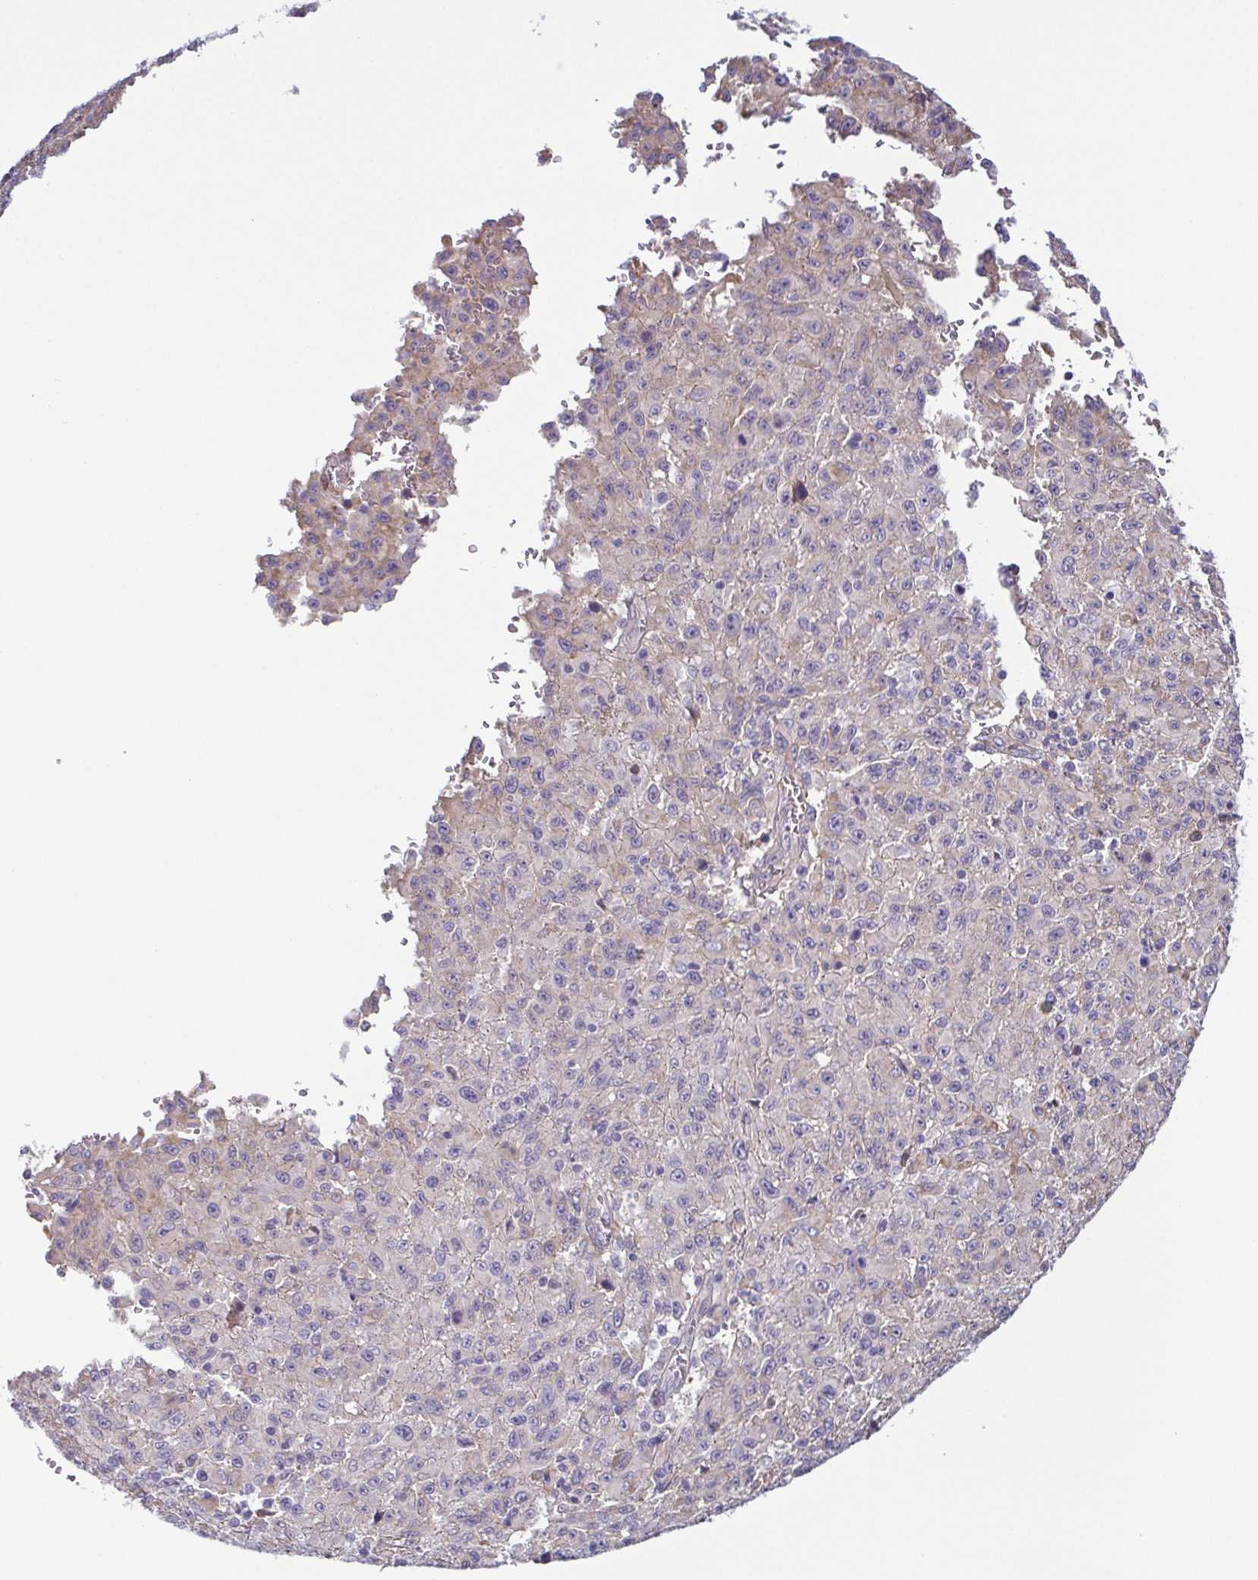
{"staining": {"intensity": "negative", "quantity": "none", "location": "none"}, "tissue": "melanoma", "cell_type": "Tumor cells", "image_type": "cancer", "snomed": [{"axis": "morphology", "description": "Malignant melanoma, NOS"}, {"axis": "topography", "description": "Skin"}], "caption": "IHC photomicrograph of human melanoma stained for a protein (brown), which shows no positivity in tumor cells.", "gene": "ECM1", "patient": {"sex": "male", "age": 46}}